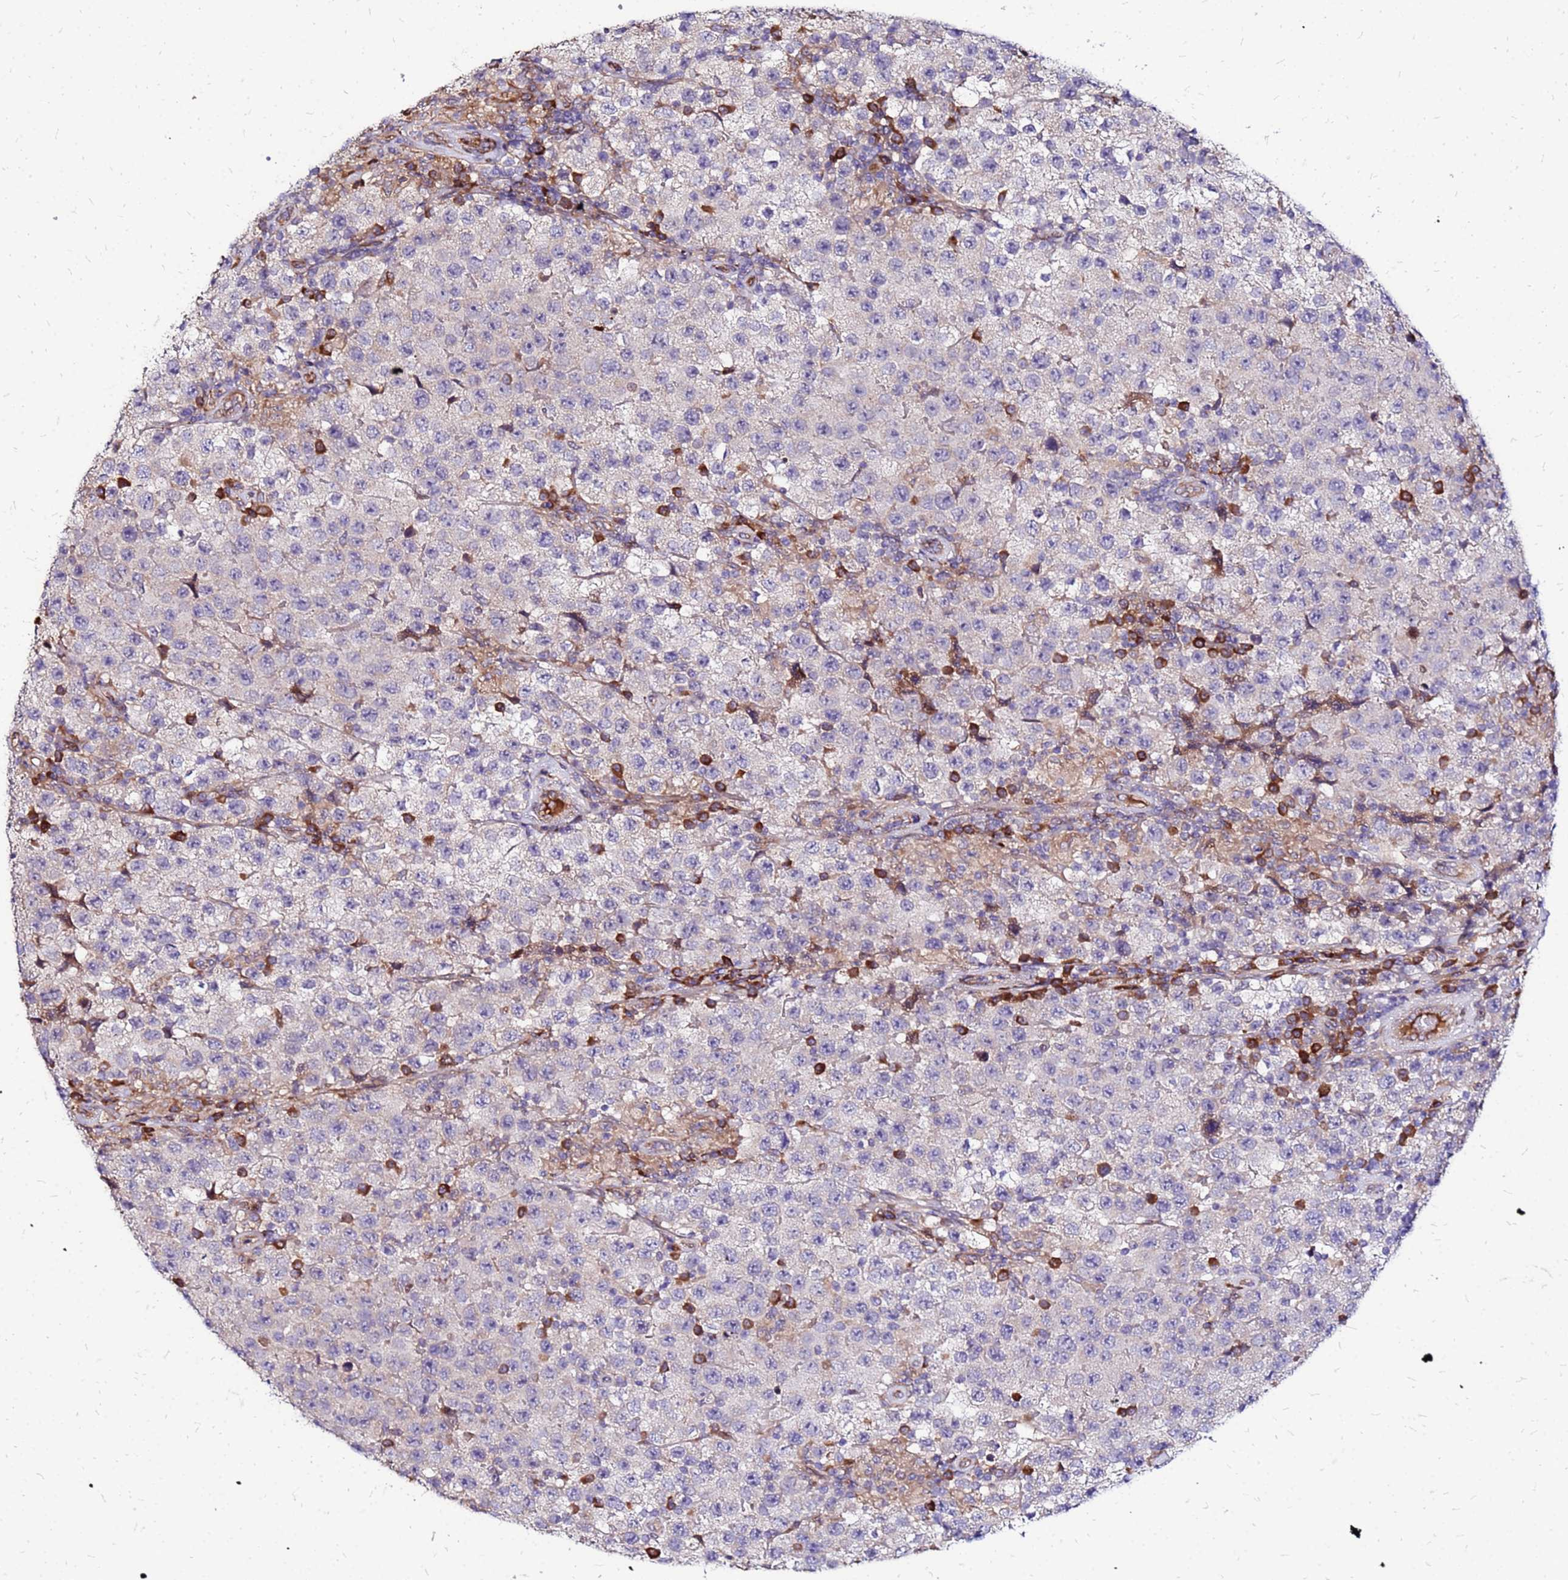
{"staining": {"intensity": "moderate", "quantity": "<25%", "location": "cytoplasmic/membranous"}, "tissue": "testis cancer", "cell_type": "Tumor cells", "image_type": "cancer", "snomed": [{"axis": "morphology", "description": "Seminoma, NOS"}, {"axis": "morphology", "description": "Carcinoma, Embryonal, NOS"}, {"axis": "topography", "description": "Testis"}], "caption": "A low amount of moderate cytoplasmic/membranous positivity is seen in approximately <25% of tumor cells in testis cancer tissue.", "gene": "VMO1", "patient": {"sex": "male", "age": 41}}